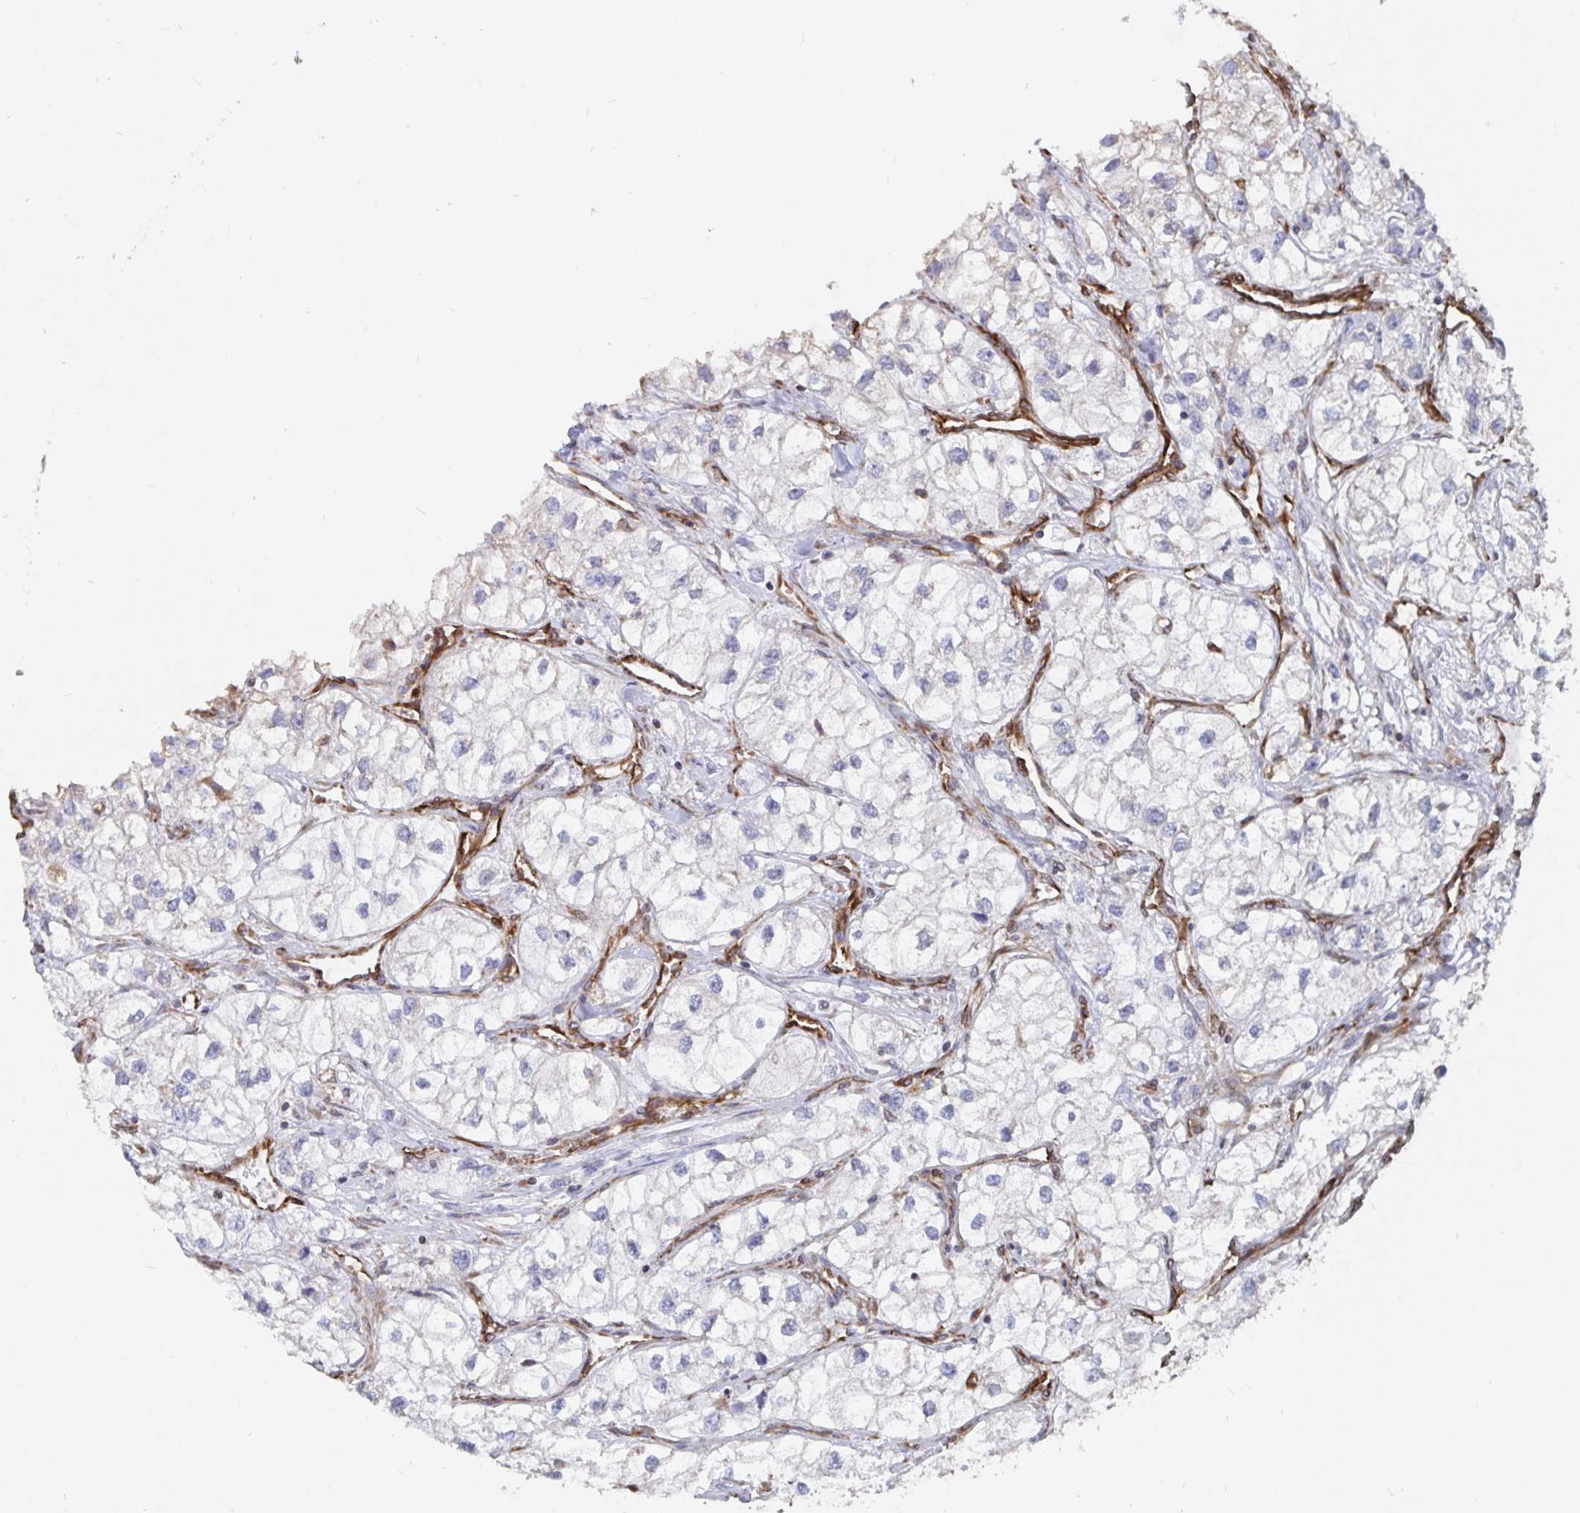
{"staining": {"intensity": "negative", "quantity": "none", "location": "none"}, "tissue": "renal cancer", "cell_type": "Tumor cells", "image_type": "cancer", "snomed": [{"axis": "morphology", "description": "Adenocarcinoma, NOS"}, {"axis": "topography", "description": "Kidney"}], "caption": "Immunohistochemical staining of renal adenocarcinoma demonstrates no significant positivity in tumor cells.", "gene": "BCAP29", "patient": {"sex": "male", "age": 59}}